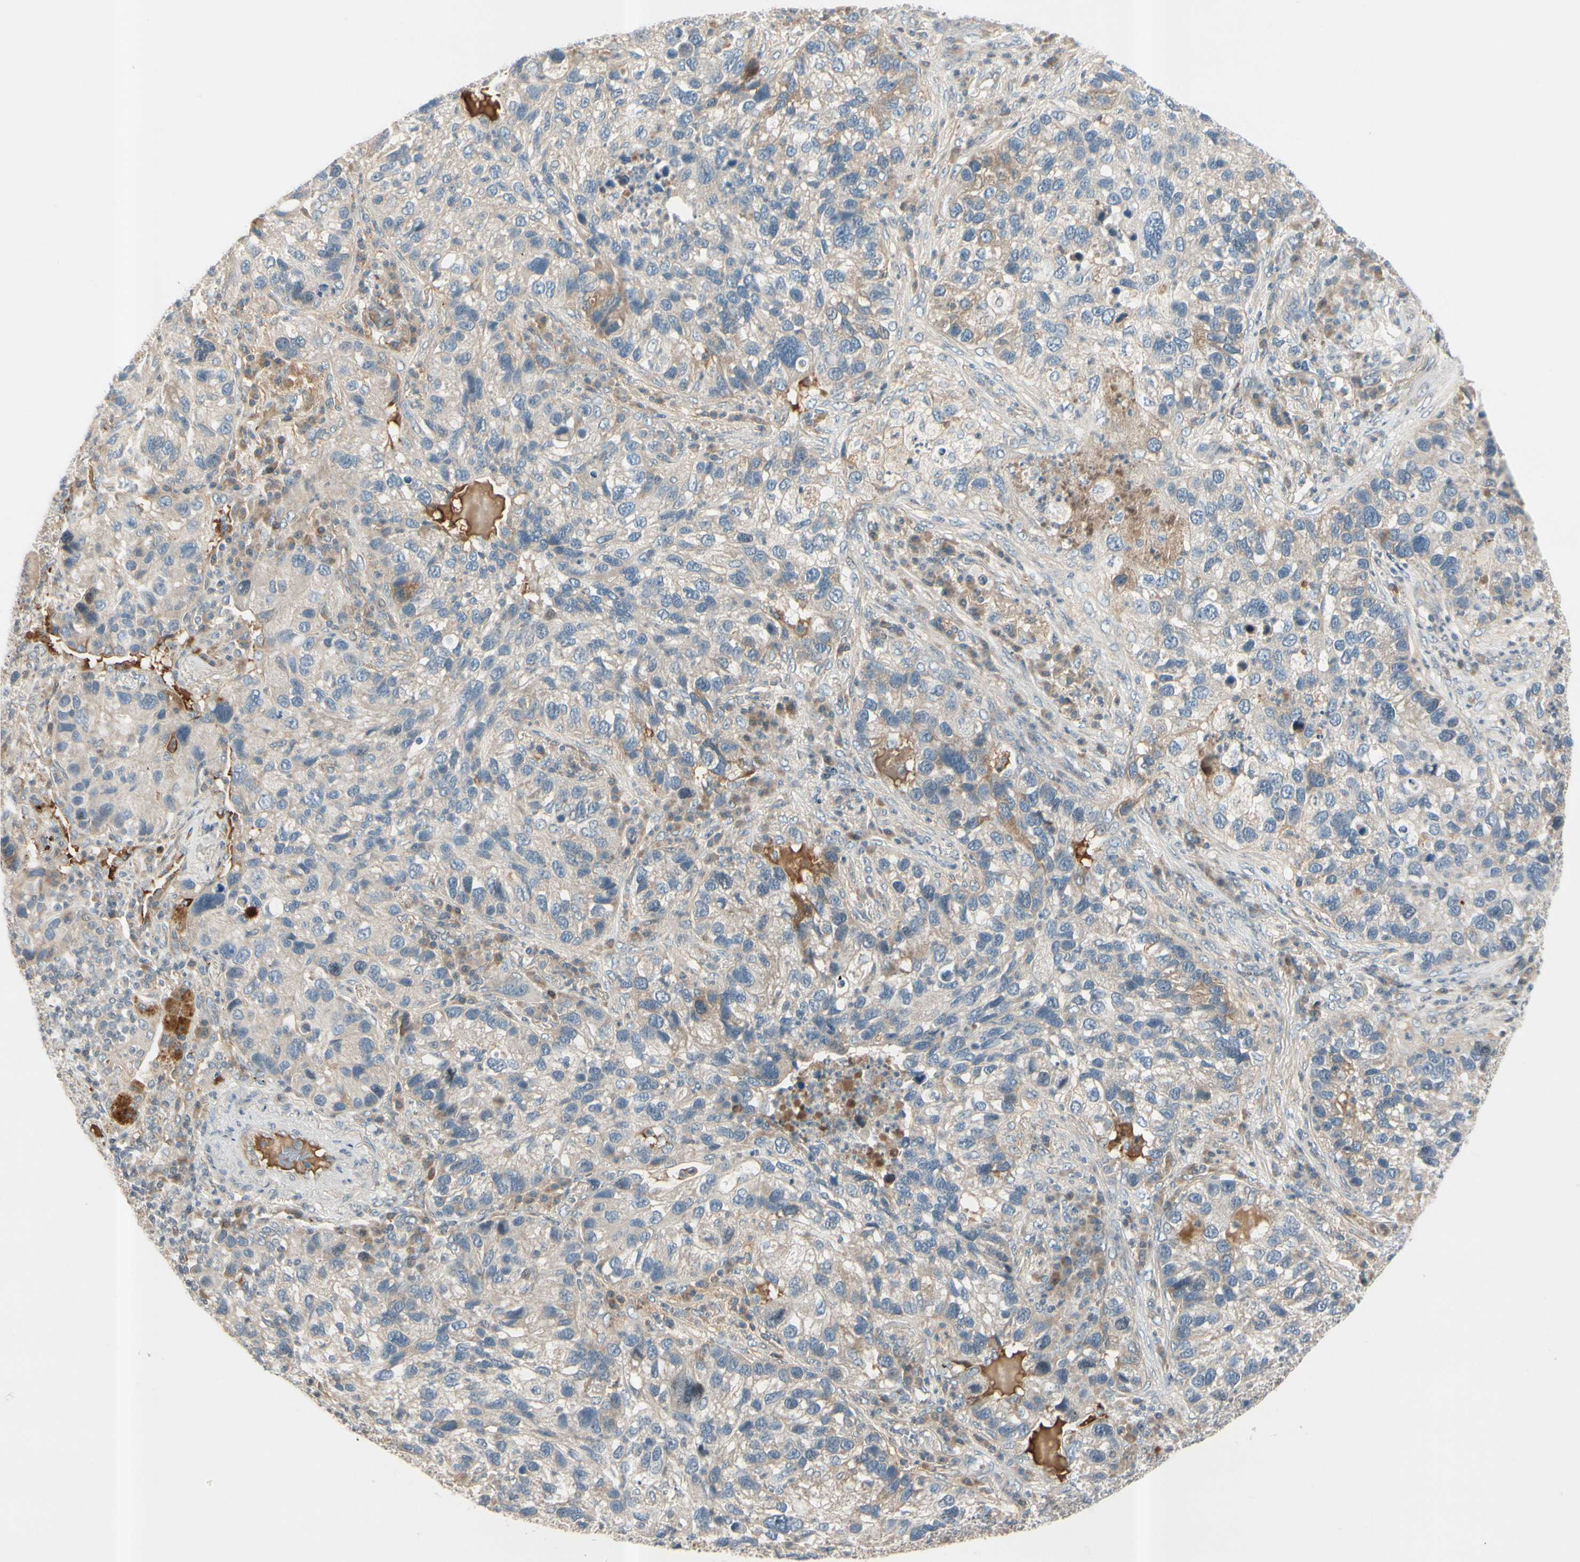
{"staining": {"intensity": "weak", "quantity": "25%-75%", "location": "cytoplasmic/membranous"}, "tissue": "lung cancer", "cell_type": "Tumor cells", "image_type": "cancer", "snomed": [{"axis": "morphology", "description": "Normal tissue, NOS"}, {"axis": "morphology", "description": "Adenocarcinoma, NOS"}, {"axis": "topography", "description": "Bronchus"}, {"axis": "topography", "description": "Lung"}], "caption": "The photomicrograph exhibits immunohistochemical staining of lung cancer. There is weak cytoplasmic/membranous expression is appreciated in about 25%-75% of tumor cells. (Stains: DAB in brown, nuclei in blue, Microscopy: brightfield microscopy at high magnification).", "gene": "ICAM5", "patient": {"sex": "male", "age": 54}}